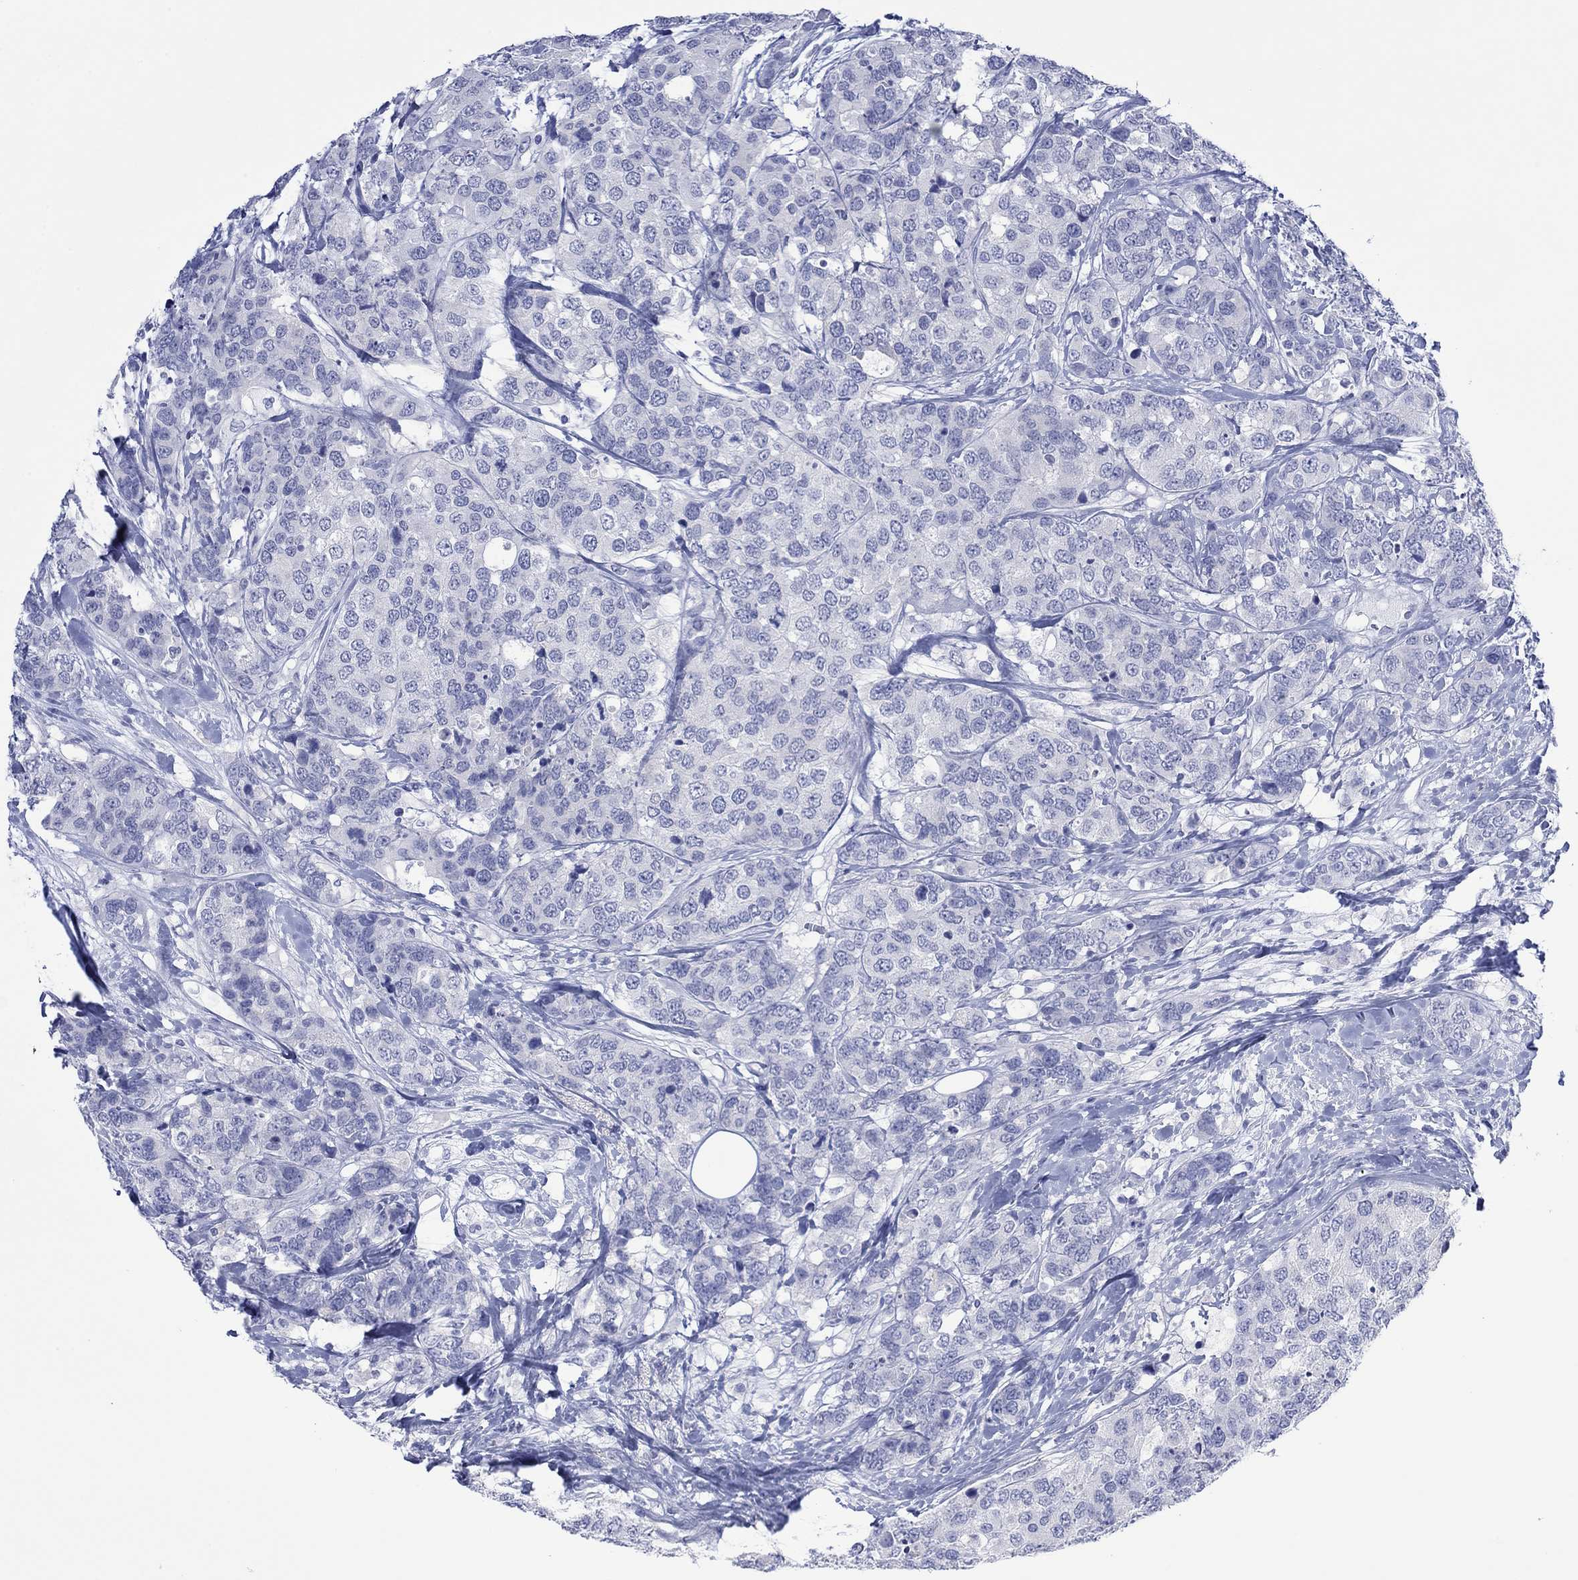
{"staining": {"intensity": "negative", "quantity": "none", "location": "none"}, "tissue": "breast cancer", "cell_type": "Tumor cells", "image_type": "cancer", "snomed": [{"axis": "morphology", "description": "Lobular carcinoma"}, {"axis": "topography", "description": "Breast"}], "caption": "The immunohistochemistry image has no significant positivity in tumor cells of breast cancer (lobular carcinoma) tissue.", "gene": "MLANA", "patient": {"sex": "female", "age": 59}}